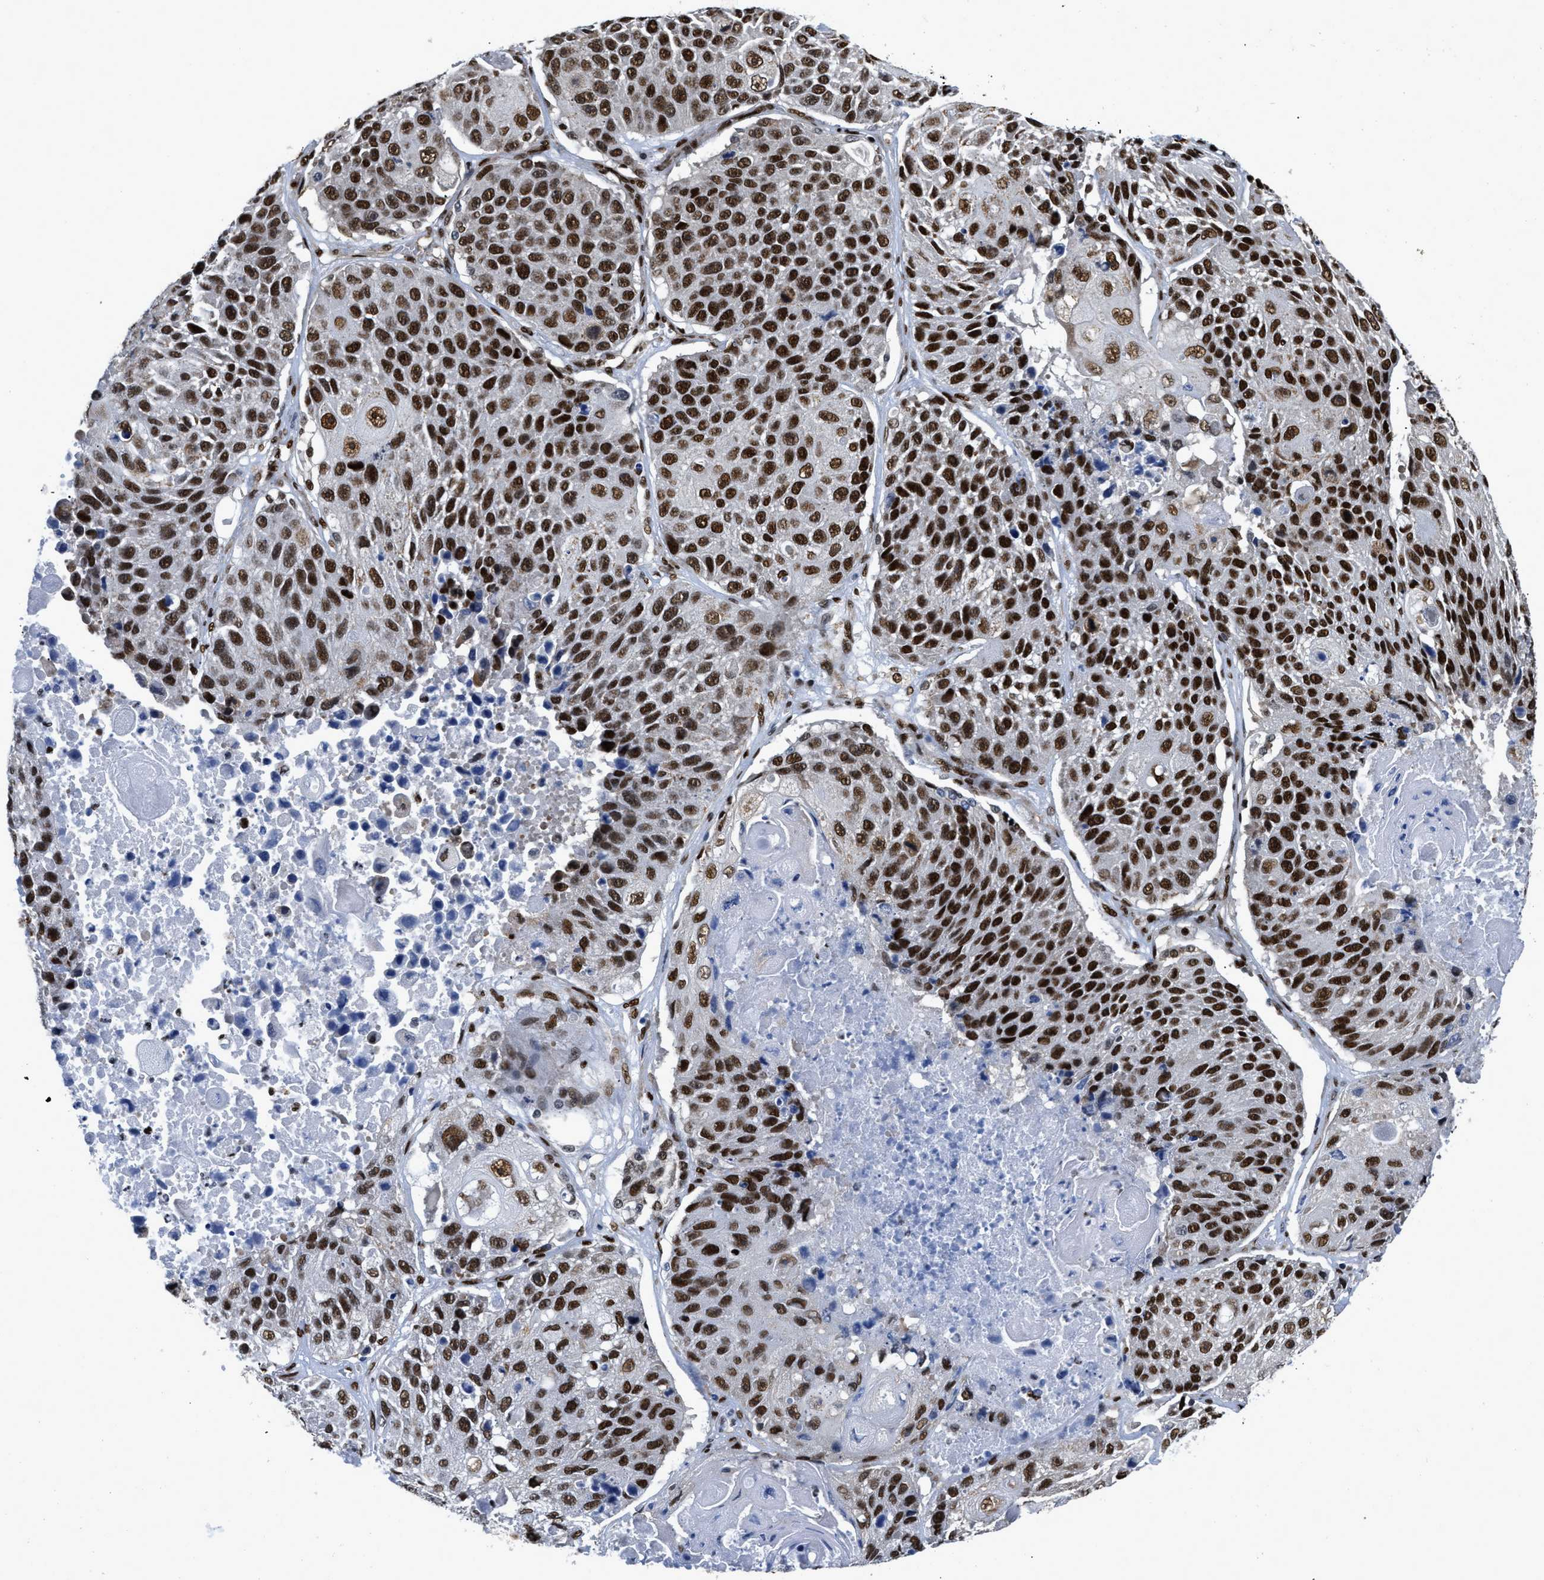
{"staining": {"intensity": "strong", "quantity": ">75%", "location": "nuclear"}, "tissue": "lung cancer", "cell_type": "Tumor cells", "image_type": "cancer", "snomed": [{"axis": "morphology", "description": "Squamous cell carcinoma, NOS"}, {"axis": "topography", "description": "Lung"}], "caption": "Immunohistochemistry (IHC) micrograph of squamous cell carcinoma (lung) stained for a protein (brown), which shows high levels of strong nuclear positivity in about >75% of tumor cells.", "gene": "CREB1", "patient": {"sex": "male", "age": 61}}